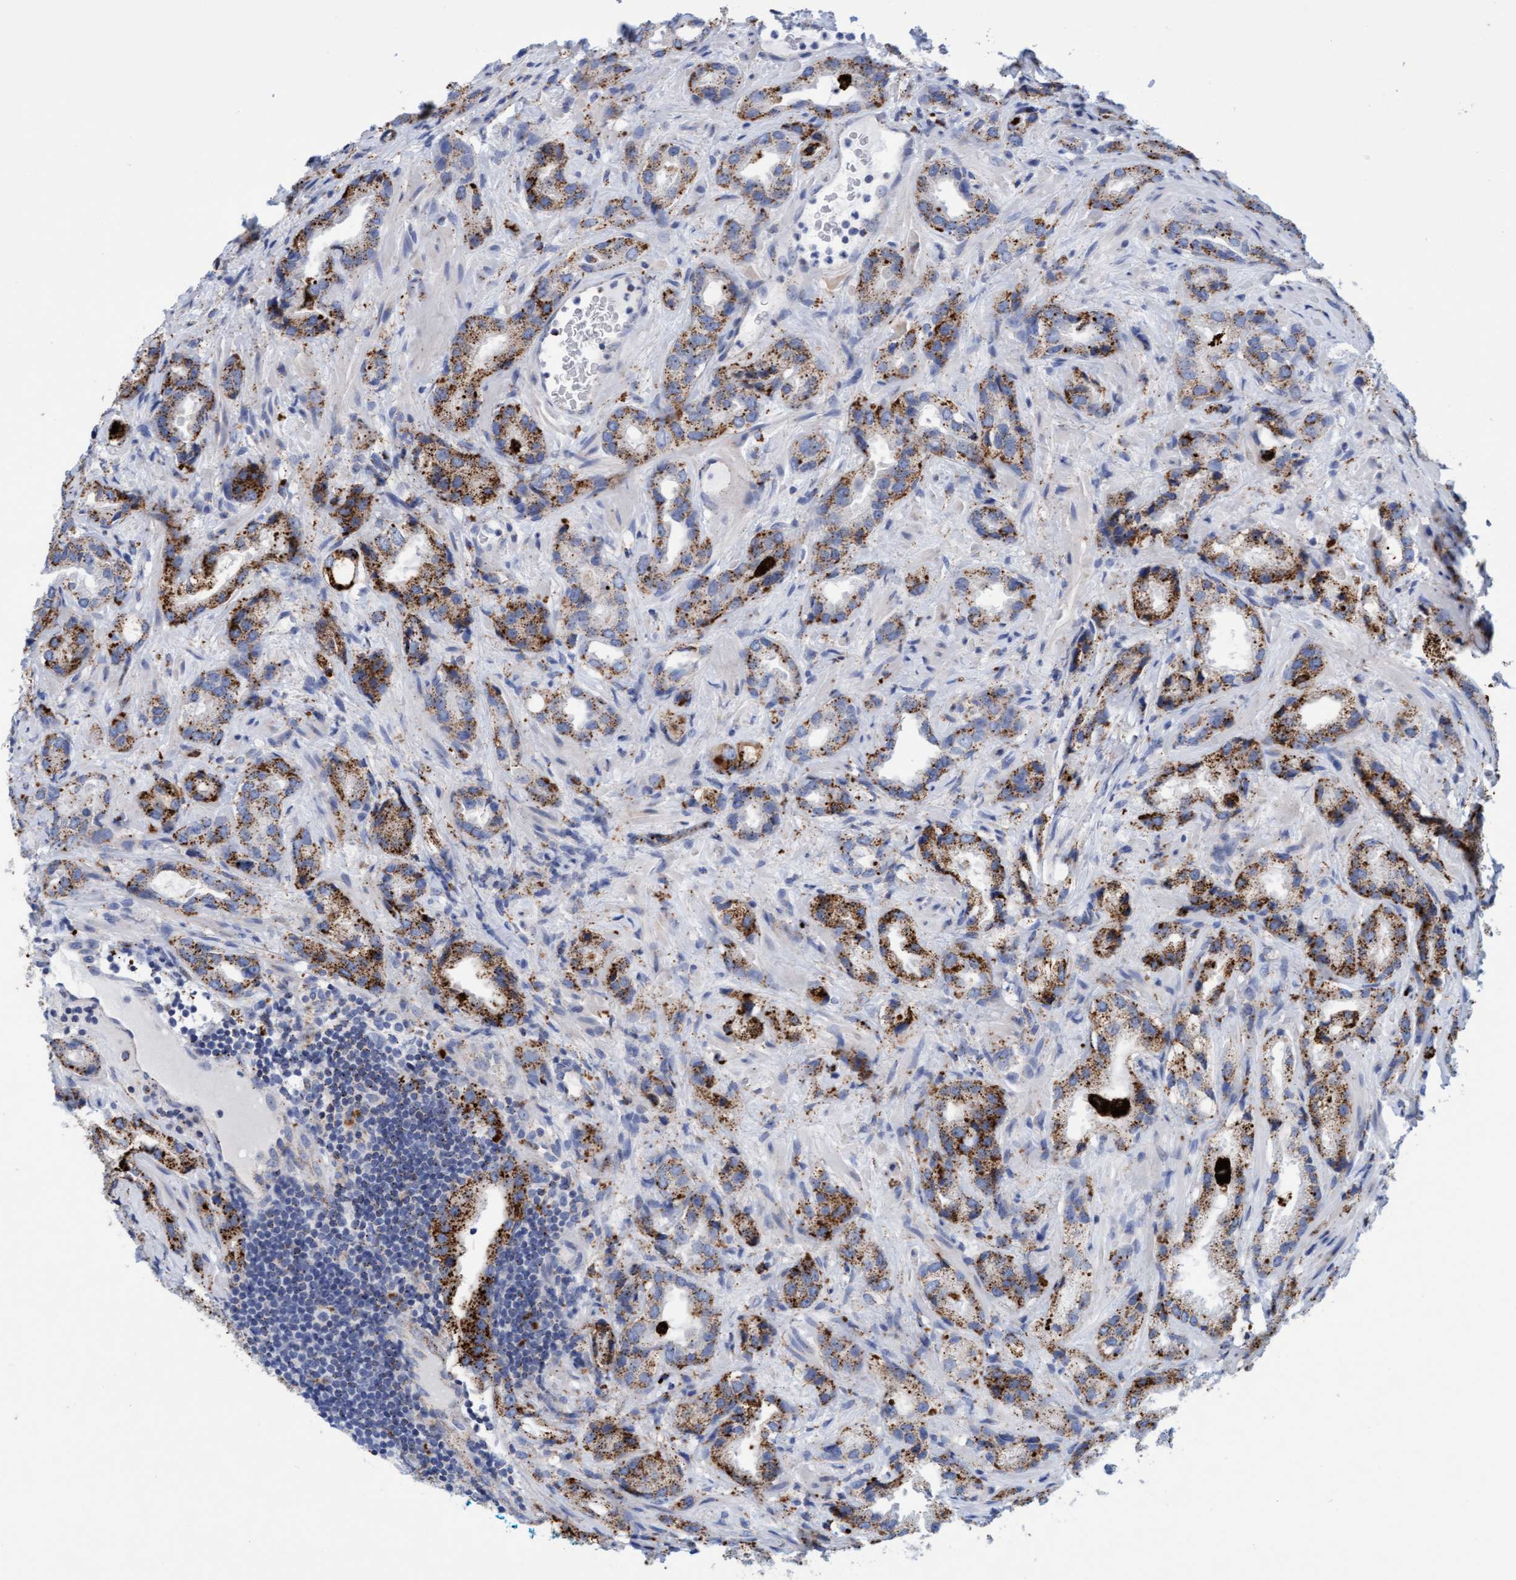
{"staining": {"intensity": "strong", "quantity": ">75%", "location": "cytoplasmic/membranous"}, "tissue": "prostate cancer", "cell_type": "Tumor cells", "image_type": "cancer", "snomed": [{"axis": "morphology", "description": "Adenocarcinoma, High grade"}, {"axis": "topography", "description": "Prostate"}], "caption": "Brown immunohistochemical staining in prostate cancer displays strong cytoplasmic/membranous staining in about >75% of tumor cells. The staining was performed using DAB (3,3'-diaminobenzidine) to visualize the protein expression in brown, while the nuclei were stained in blue with hematoxylin (Magnification: 20x).", "gene": "SGSH", "patient": {"sex": "male", "age": 63}}